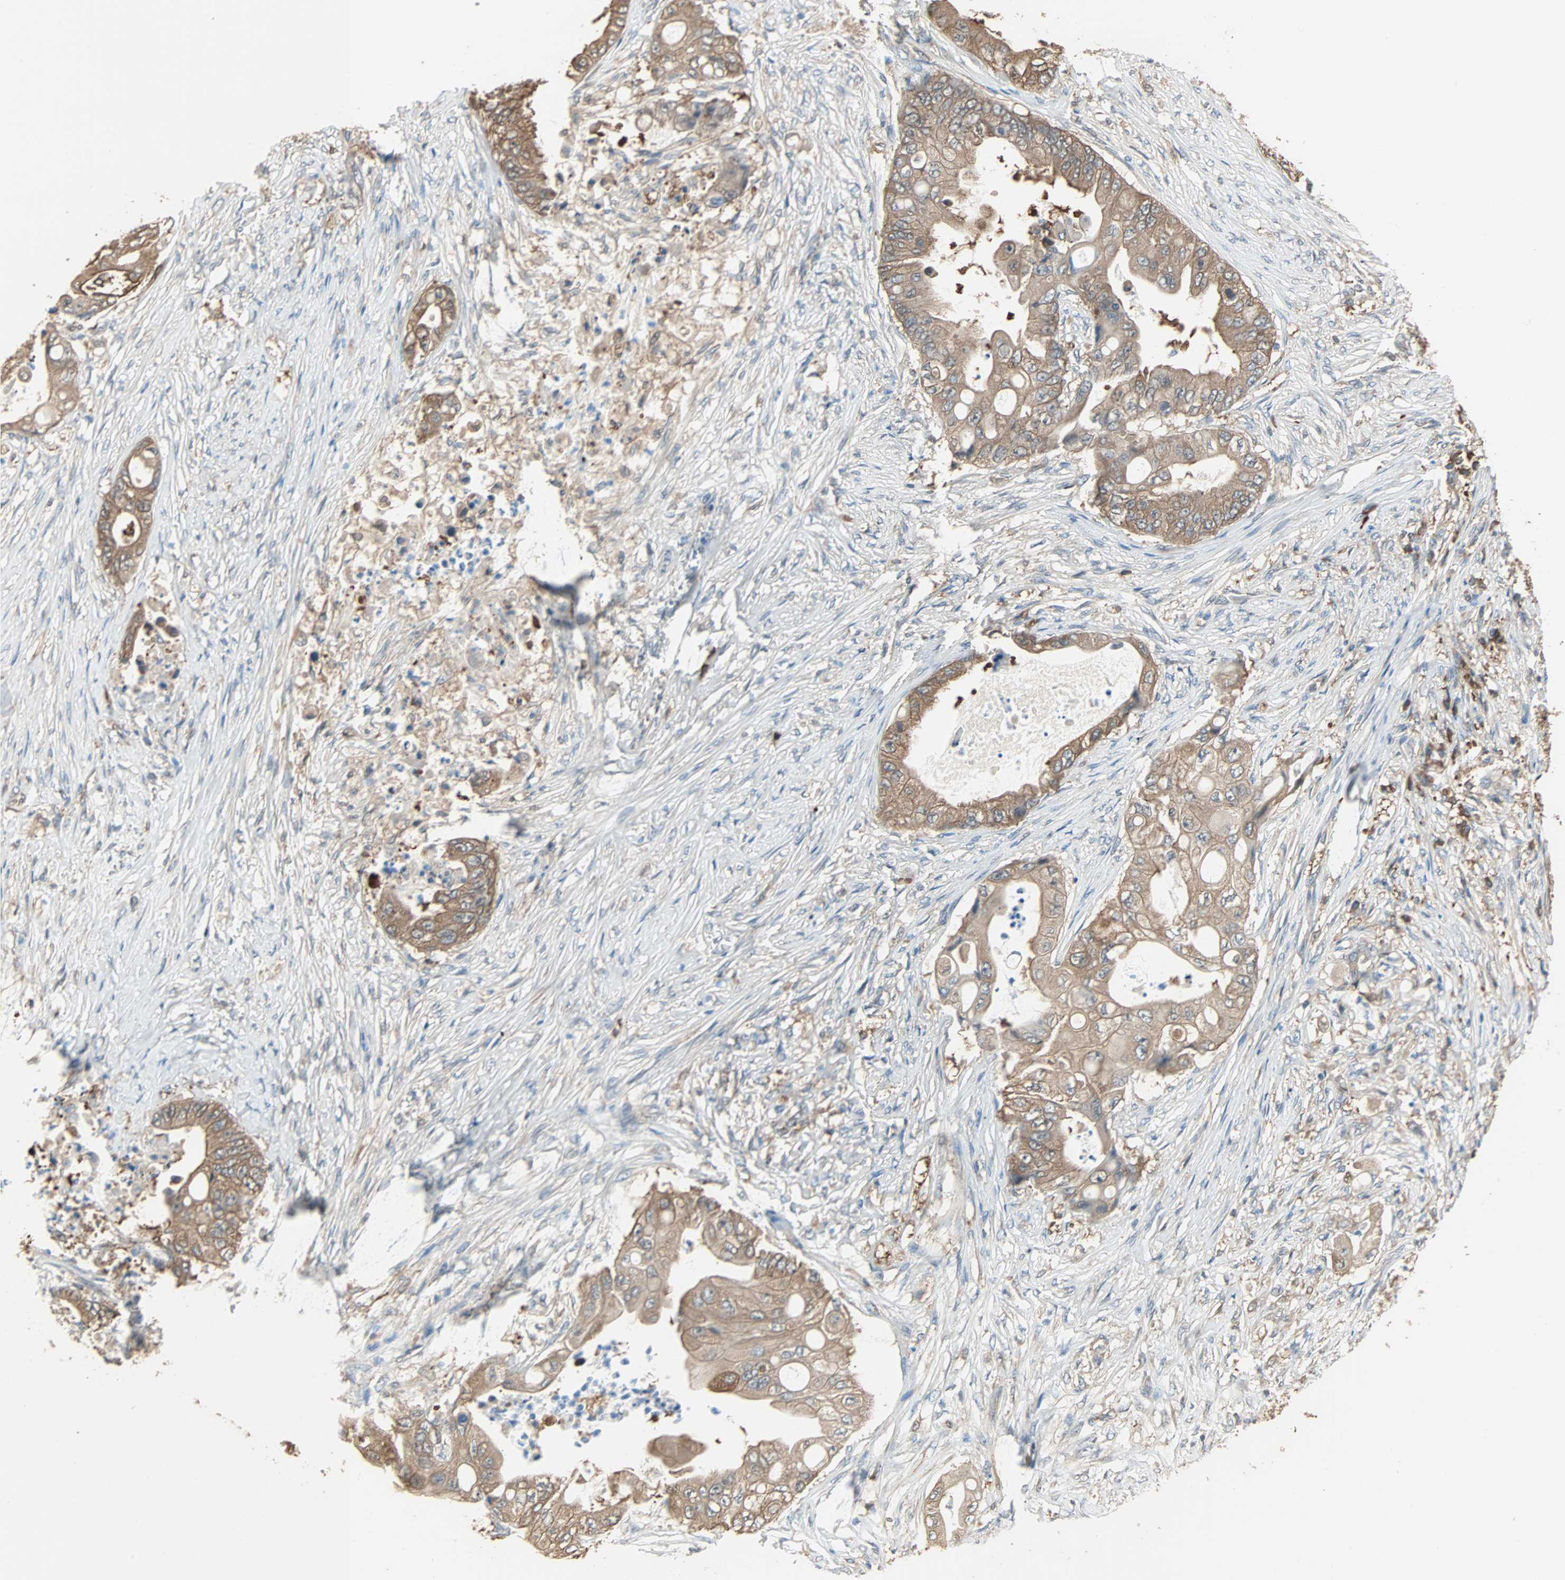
{"staining": {"intensity": "moderate", "quantity": ">75%", "location": "cytoplasmic/membranous"}, "tissue": "stomach cancer", "cell_type": "Tumor cells", "image_type": "cancer", "snomed": [{"axis": "morphology", "description": "Adenocarcinoma, NOS"}, {"axis": "topography", "description": "Stomach"}], "caption": "Moderate cytoplasmic/membranous expression for a protein is seen in approximately >75% of tumor cells of stomach adenocarcinoma using immunohistochemistry (IHC).", "gene": "PRDX1", "patient": {"sex": "female", "age": 73}}